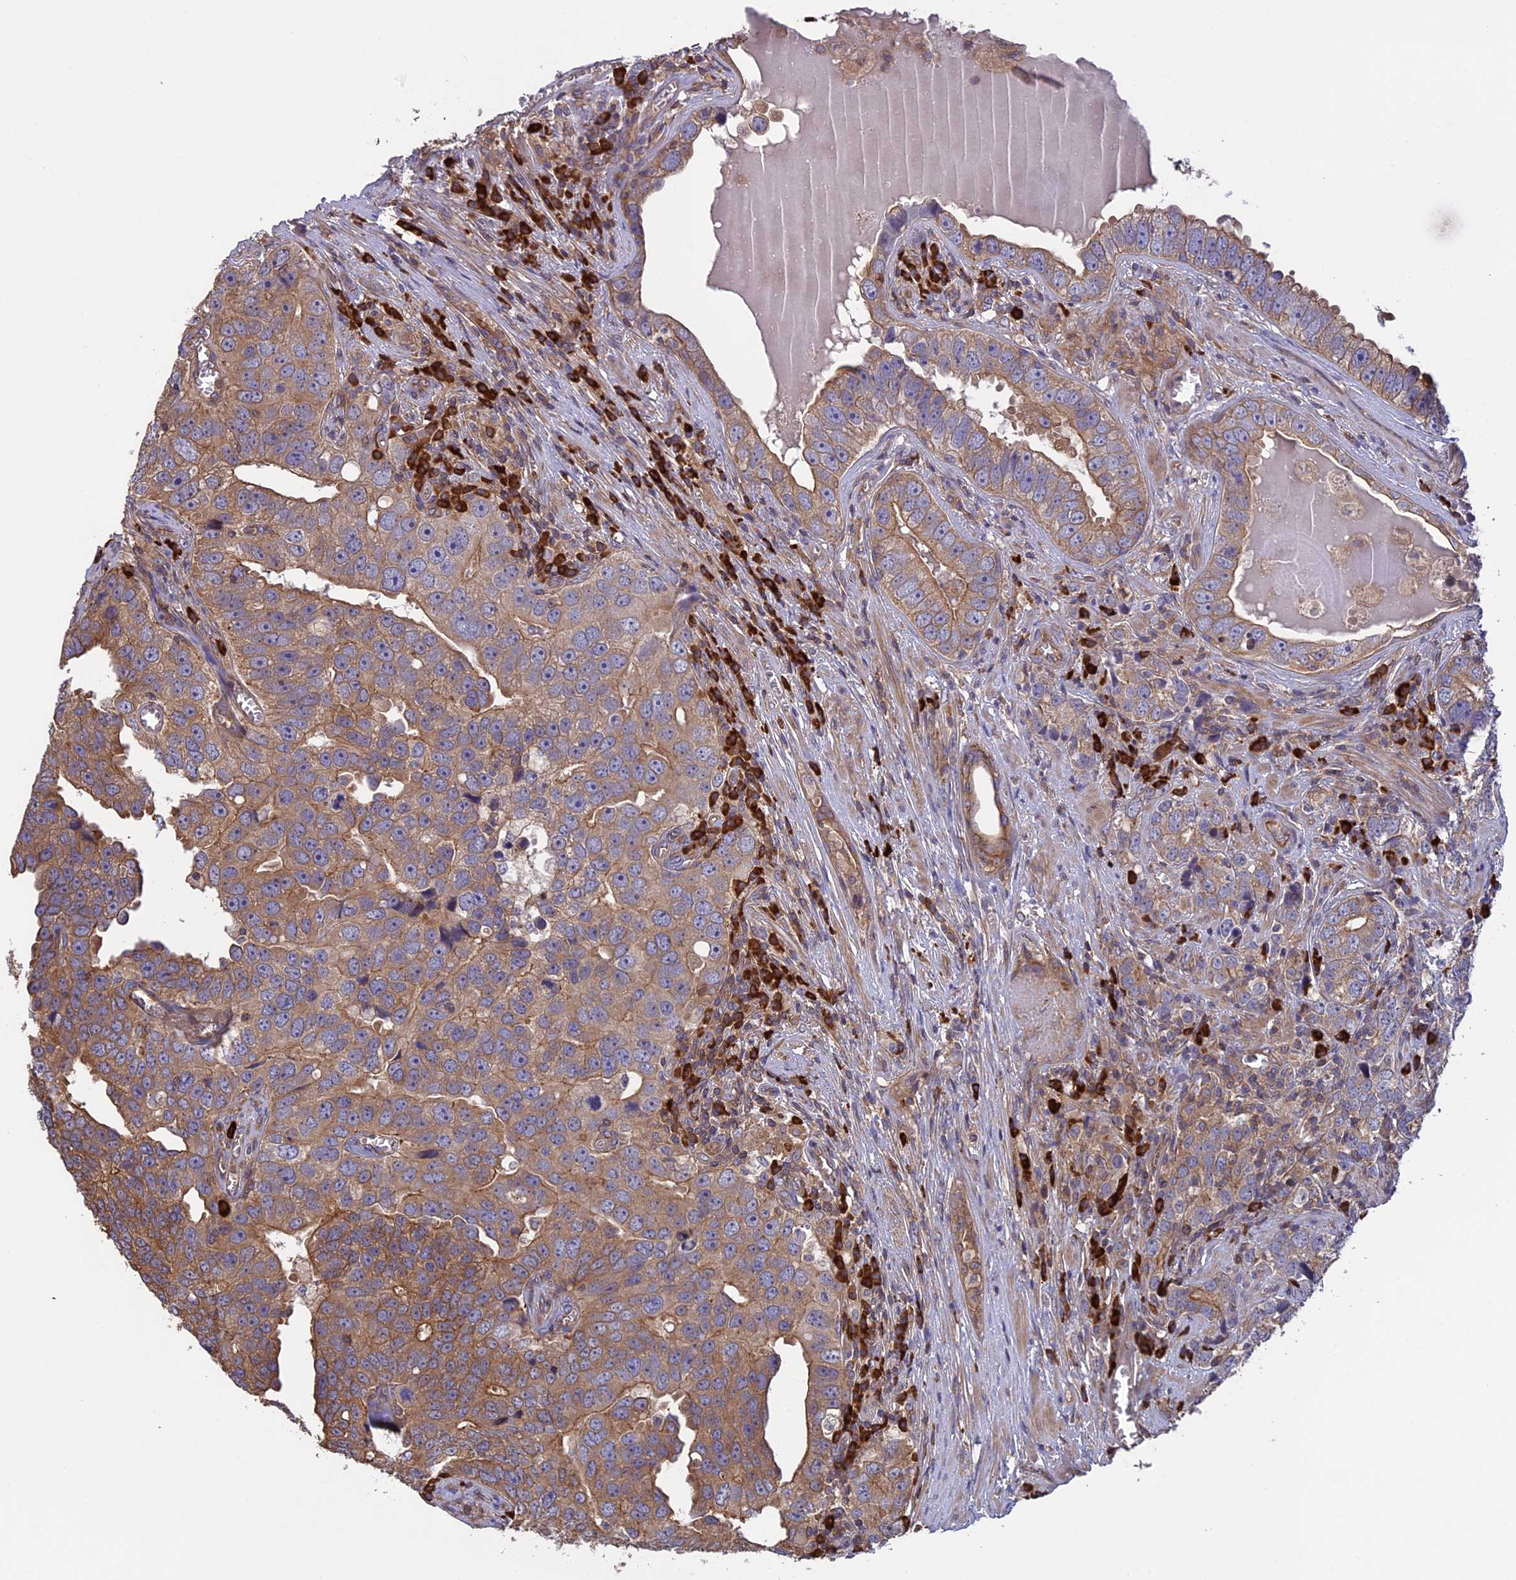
{"staining": {"intensity": "moderate", "quantity": ">75%", "location": "cytoplasmic/membranous"}, "tissue": "prostate cancer", "cell_type": "Tumor cells", "image_type": "cancer", "snomed": [{"axis": "morphology", "description": "Adenocarcinoma, High grade"}, {"axis": "topography", "description": "Prostate"}], "caption": "Moderate cytoplasmic/membranous positivity is identified in about >75% of tumor cells in prostate cancer.", "gene": "GAS8", "patient": {"sex": "male", "age": 71}}